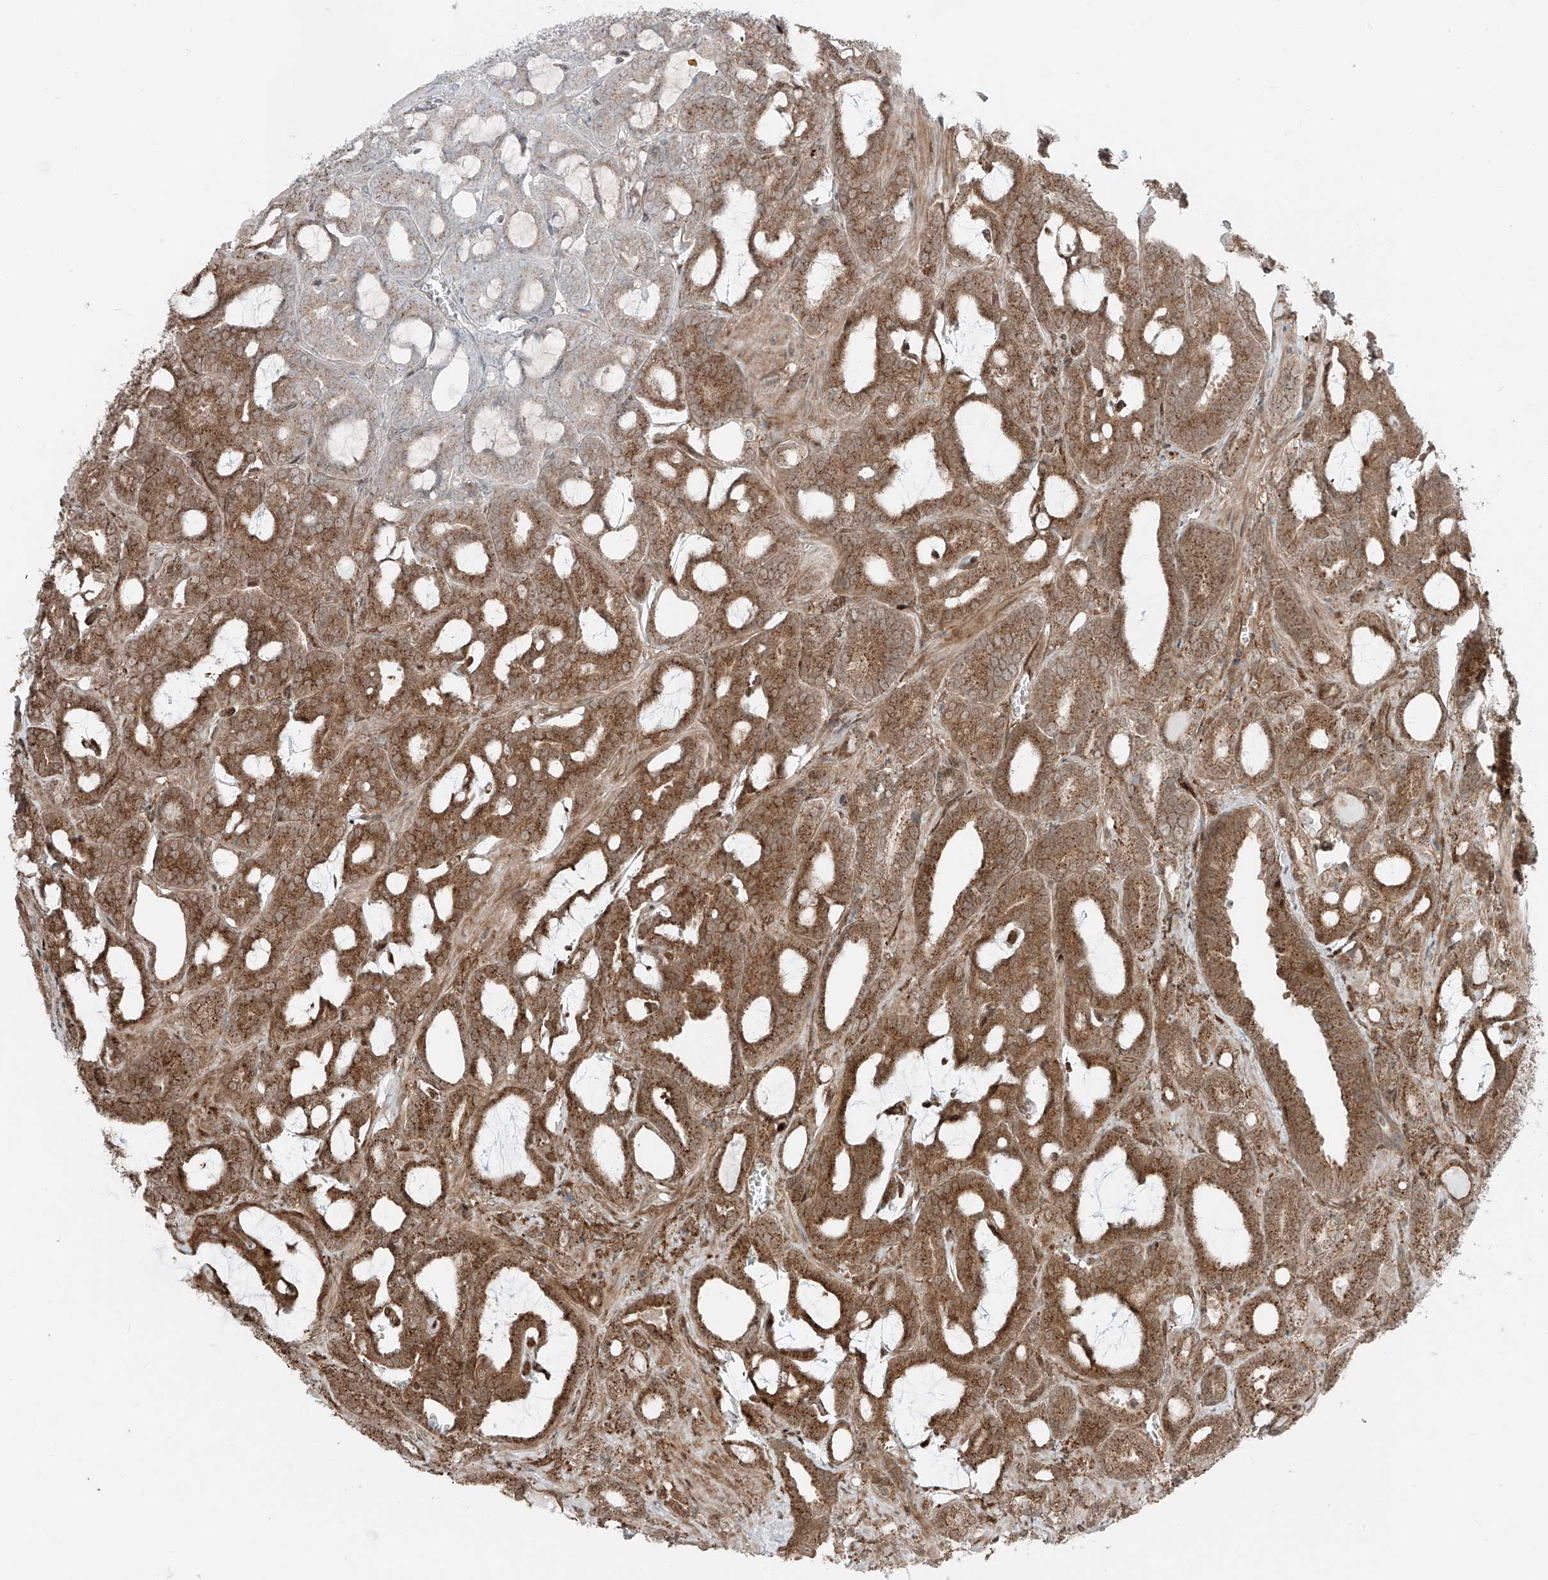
{"staining": {"intensity": "moderate", "quantity": ">75%", "location": "cytoplasmic/membranous"}, "tissue": "prostate cancer", "cell_type": "Tumor cells", "image_type": "cancer", "snomed": [{"axis": "morphology", "description": "Adenocarcinoma, High grade"}, {"axis": "topography", "description": "Prostate and seminal vesicle, NOS"}], "caption": "Tumor cells reveal moderate cytoplasmic/membranous staining in about >75% of cells in adenocarcinoma (high-grade) (prostate).", "gene": "USP48", "patient": {"sex": "male", "age": 67}}